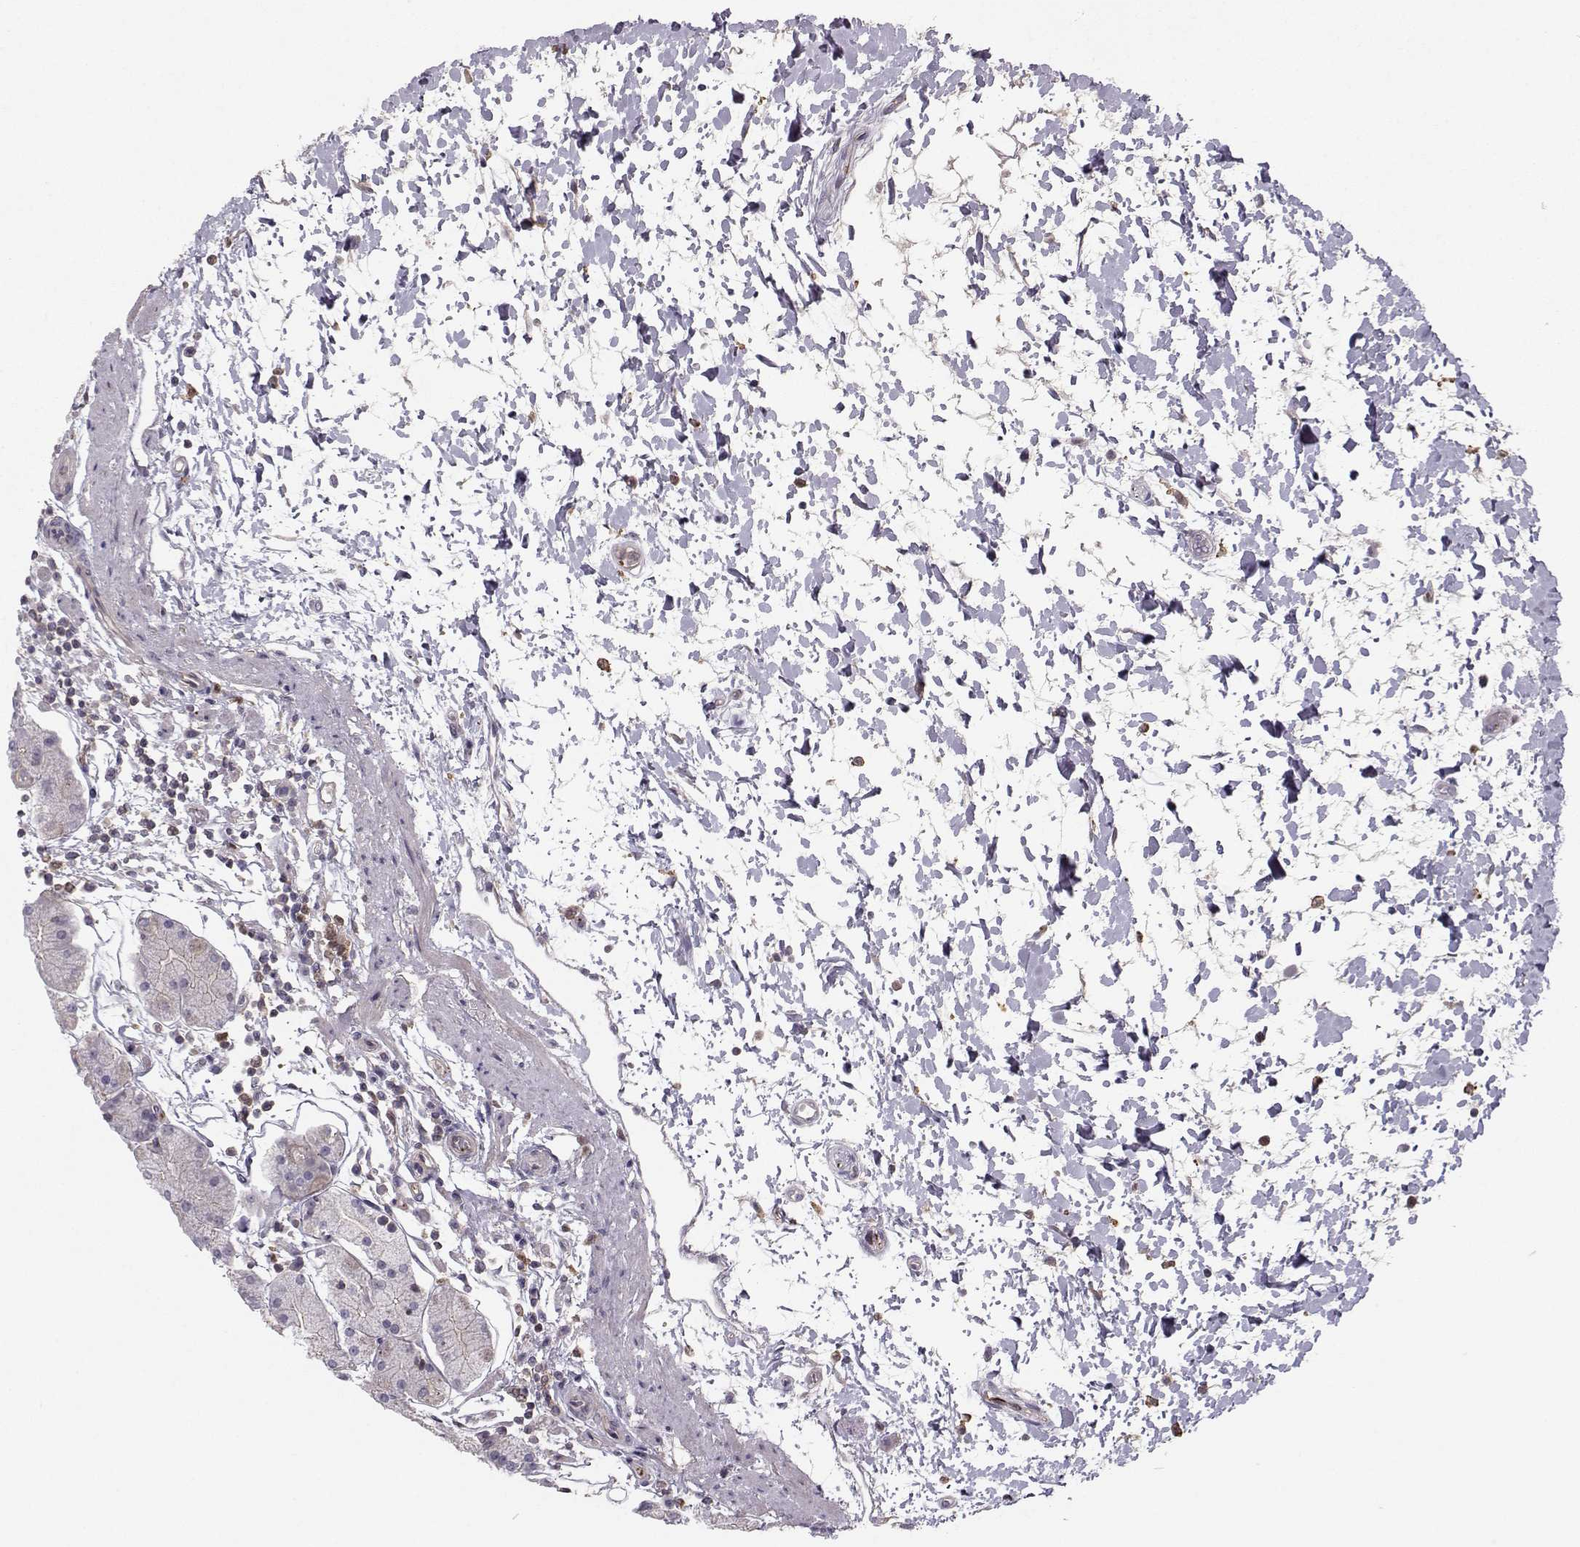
{"staining": {"intensity": "negative", "quantity": "none", "location": "none"}, "tissue": "stomach", "cell_type": "Glandular cells", "image_type": "normal", "snomed": [{"axis": "morphology", "description": "Normal tissue, NOS"}, {"axis": "topography", "description": "Stomach"}], "caption": "There is no significant positivity in glandular cells of stomach. (Stains: DAB immunohistochemistry with hematoxylin counter stain, Microscopy: brightfield microscopy at high magnification).", "gene": "ASB16", "patient": {"sex": "male", "age": 54}}